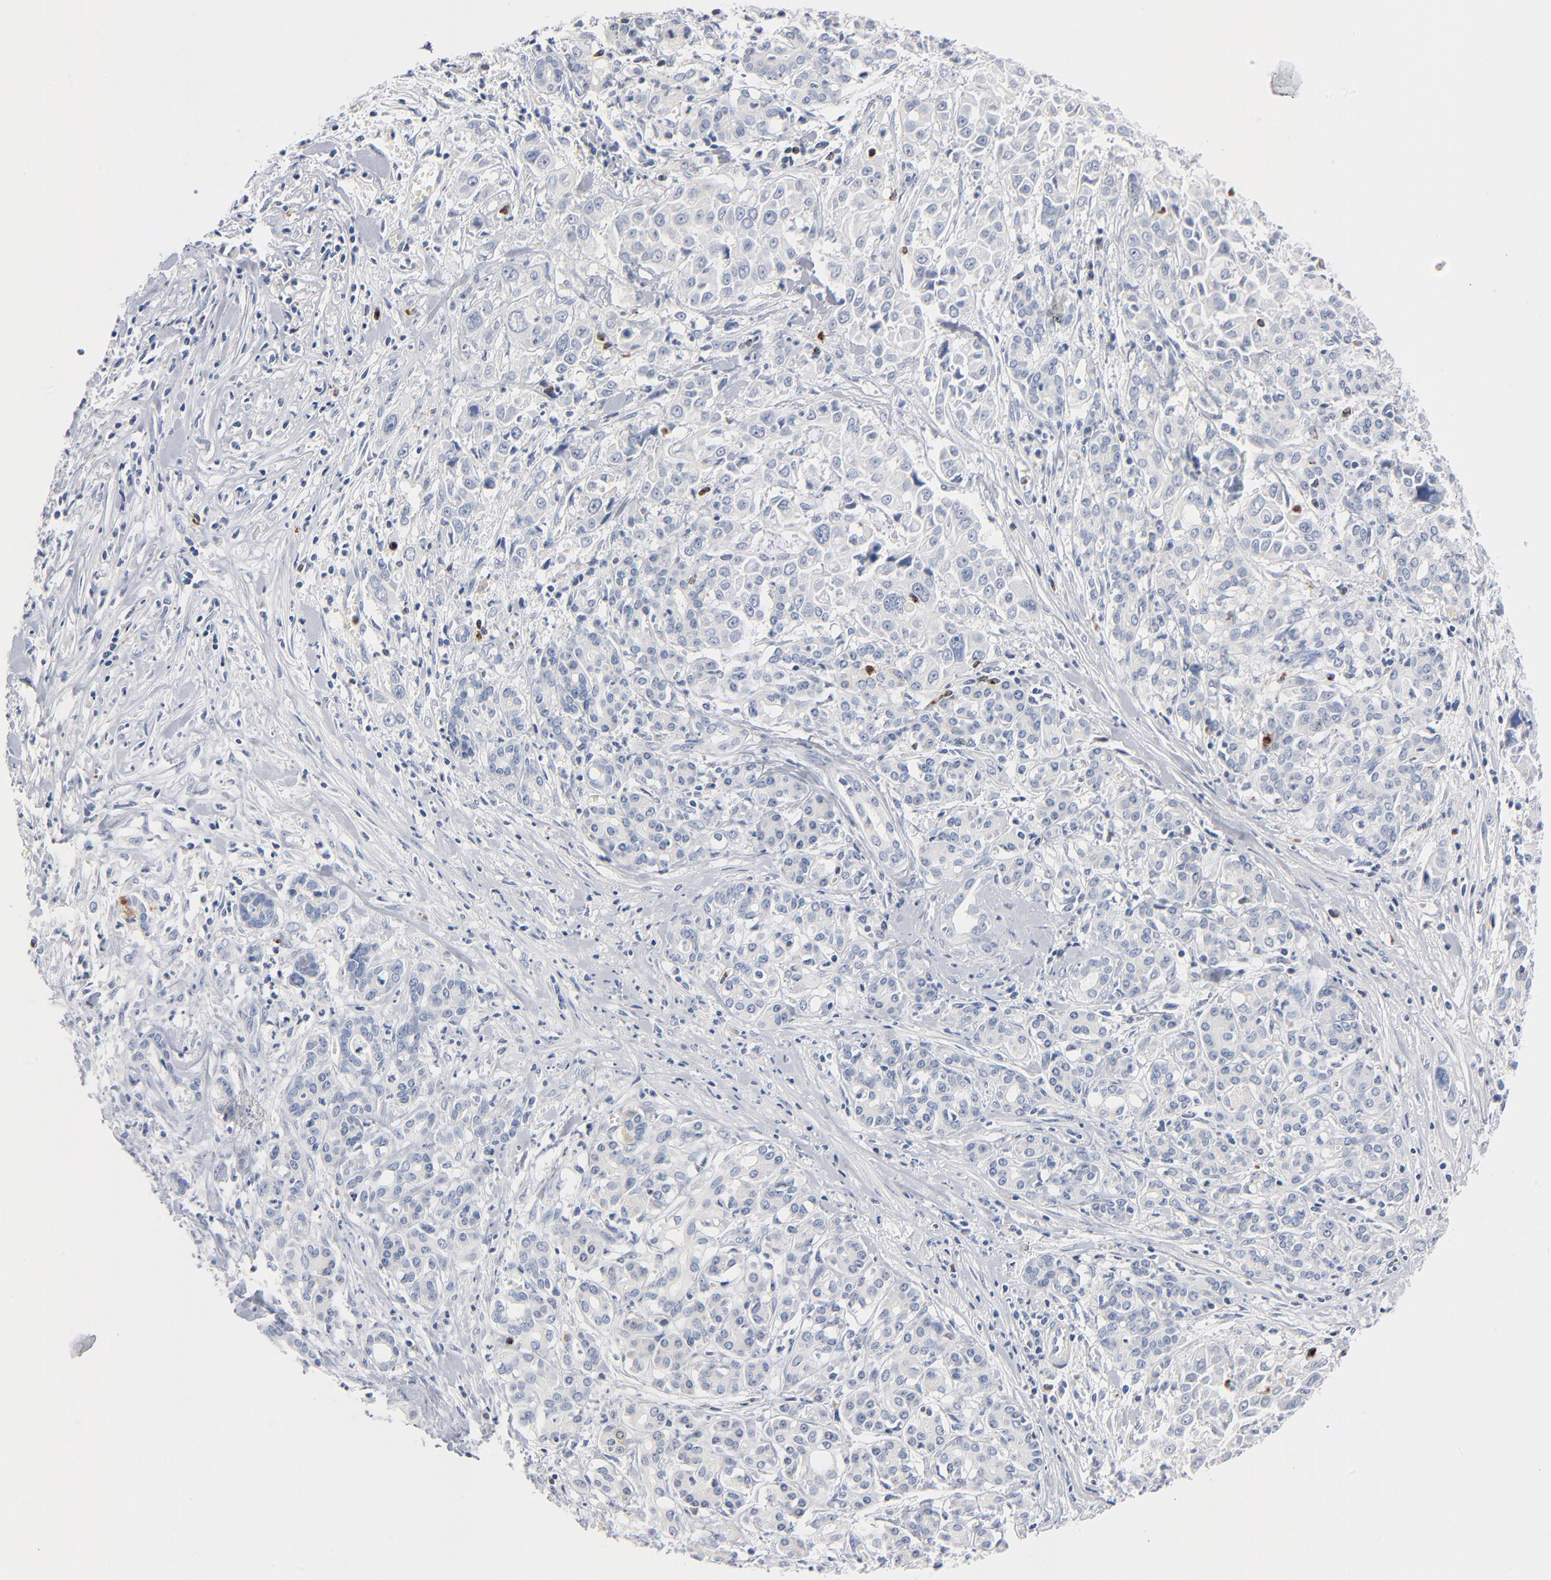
{"staining": {"intensity": "negative", "quantity": "none", "location": "none"}, "tissue": "pancreatic cancer", "cell_type": "Tumor cells", "image_type": "cancer", "snomed": [{"axis": "morphology", "description": "Adenocarcinoma, NOS"}, {"axis": "topography", "description": "Pancreas"}], "caption": "Histopathology image shows no protein positivity in tumor cells of pancreatic adenocarcinoma tissue.", "gene": "GZMB", "patient": {"sex": "female", "age": 52}}